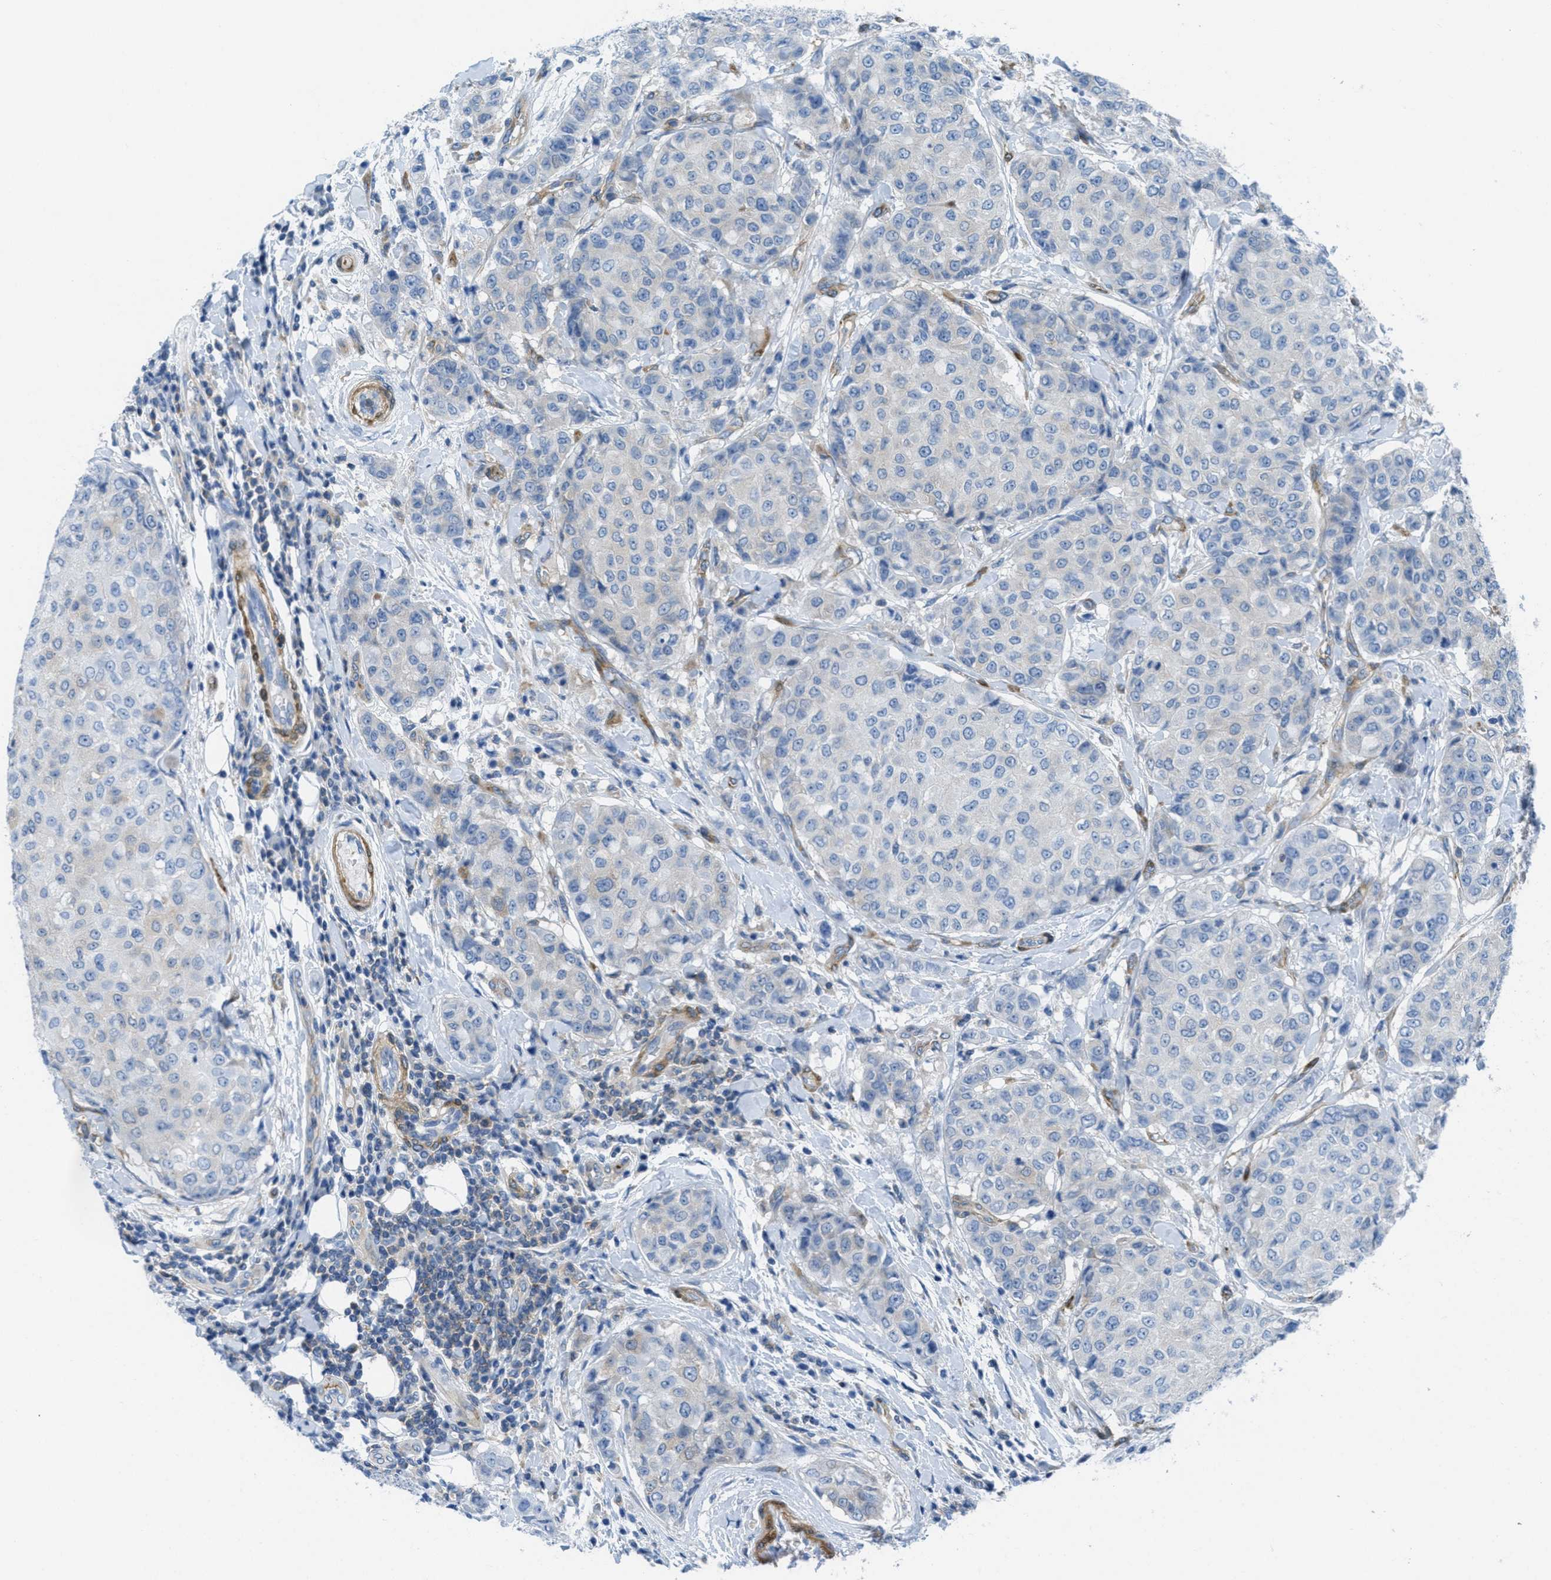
{"staining": {"intensity": "negative", "quantity": "none", "location": "none"}, "tissue": "breast cancer", "cell_type": "Tumor cells", "image_type": "cancer", "snomed": [{"axis": "morphology", "description": "Duct carcinoma"}, {"axis": "topography", "description": "Breast"}], "caption": "Human infiltrating ductal carcinoma (breast) stained for a protein using immunohistochemistry (IHC) demonstrates no positivity in tumor cells.", "gene": "MAPRE2", "patient": {"sex": "female", "age": 27}}